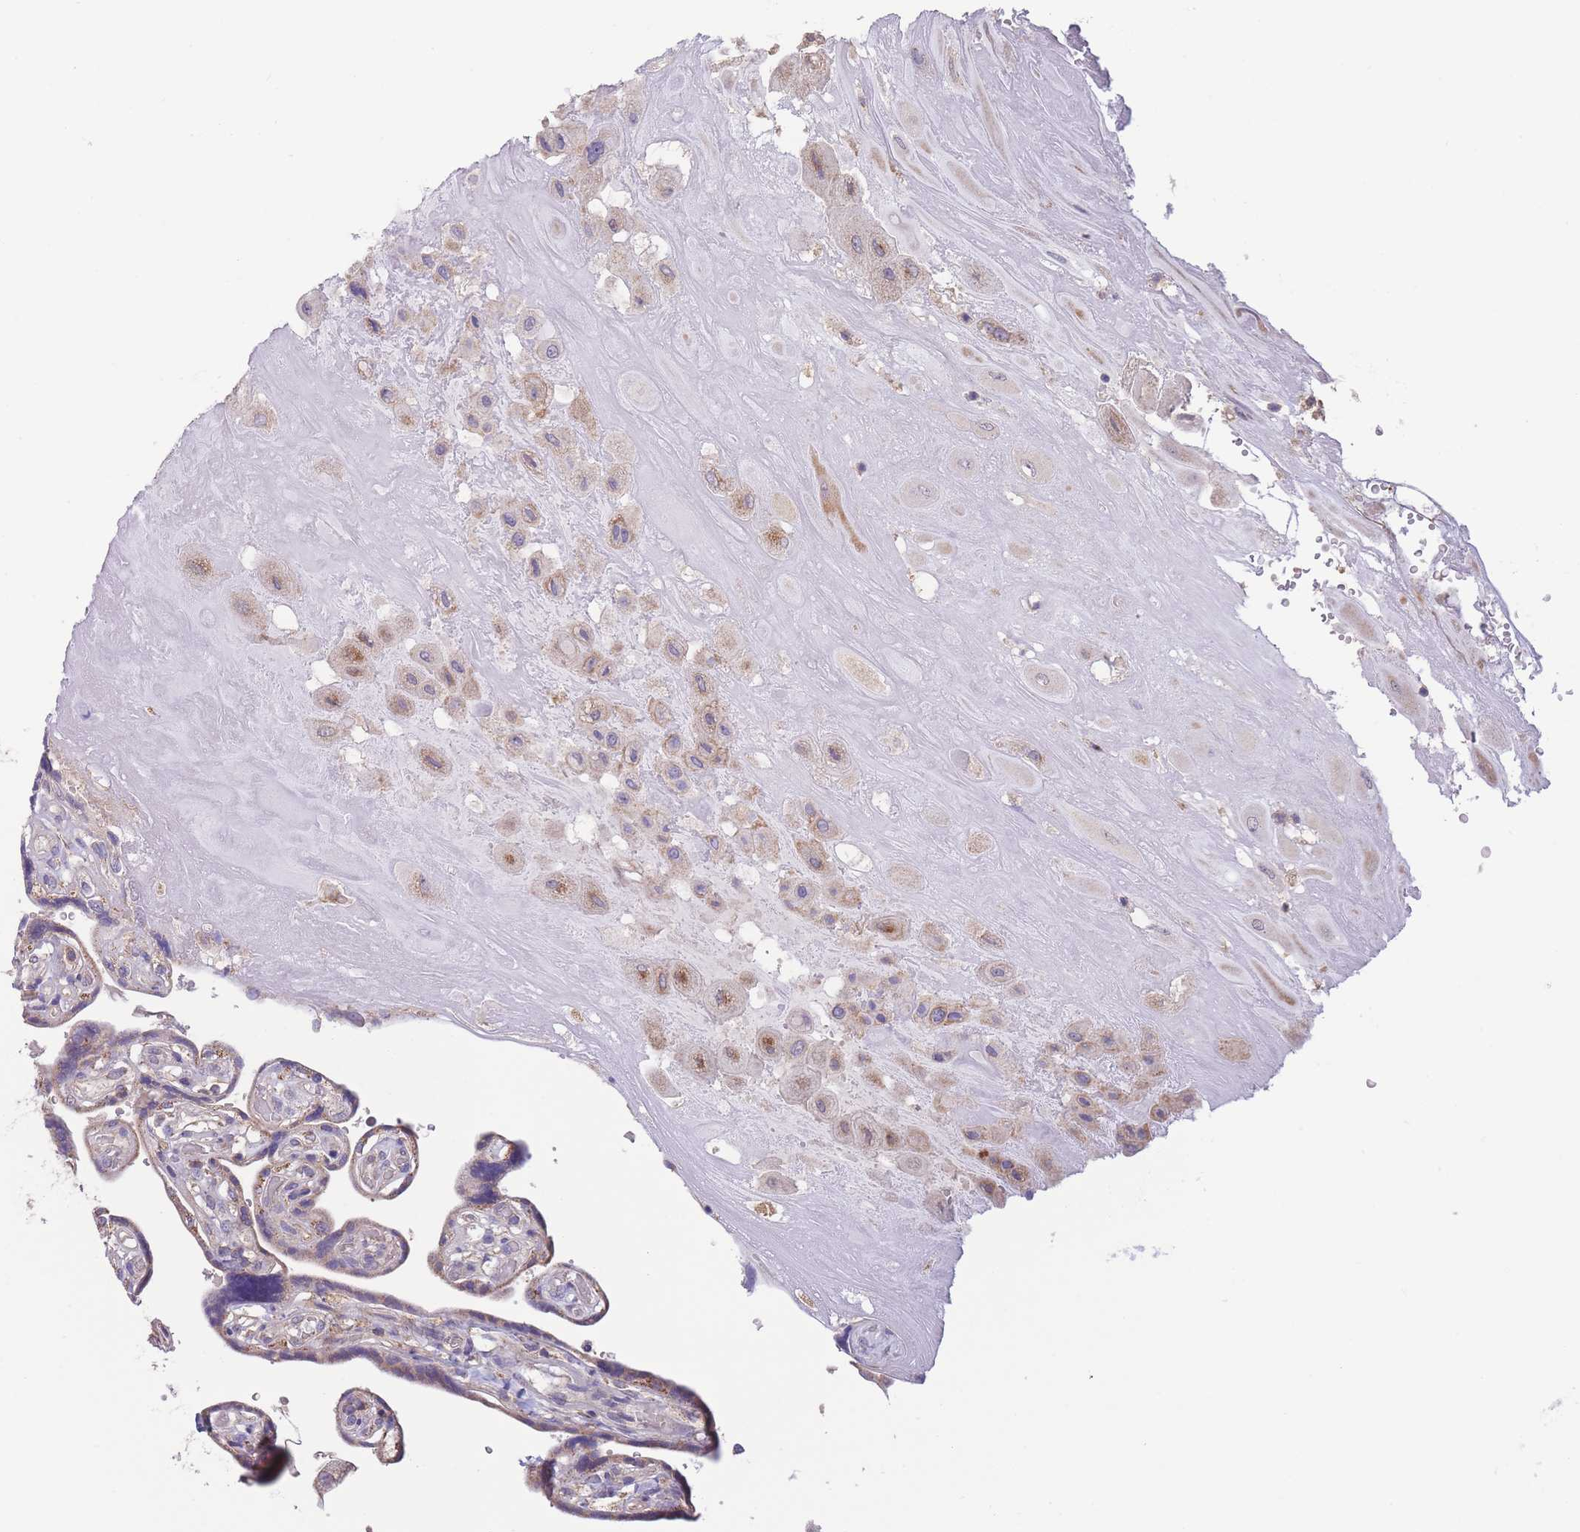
{"staining": {"intensity": "moderate", "quantity": "<25%", "location": "cytoplasmic/membranous"}, "tissue": "placenta", "cell_type": "Decidual cells", "image_type": "normal", "snomed": [{"axis": "morphology", "description": "Normal tissue, NOS"}, {"axis": "topography", "description": "Placenta"}], "caption": "Immunohistochemistry (IHC) micrograph of benign placenta: placenta stained using immunohistochemistry (IHC) shows low levels of moderate protein expression localized specifically in the cytoplasmic/membranous of decidual cells, appearing as a cytoplasmic/membranous brown color.", "gene": "SLC25A42", "patient": {"sex": "female", "age": 32}}